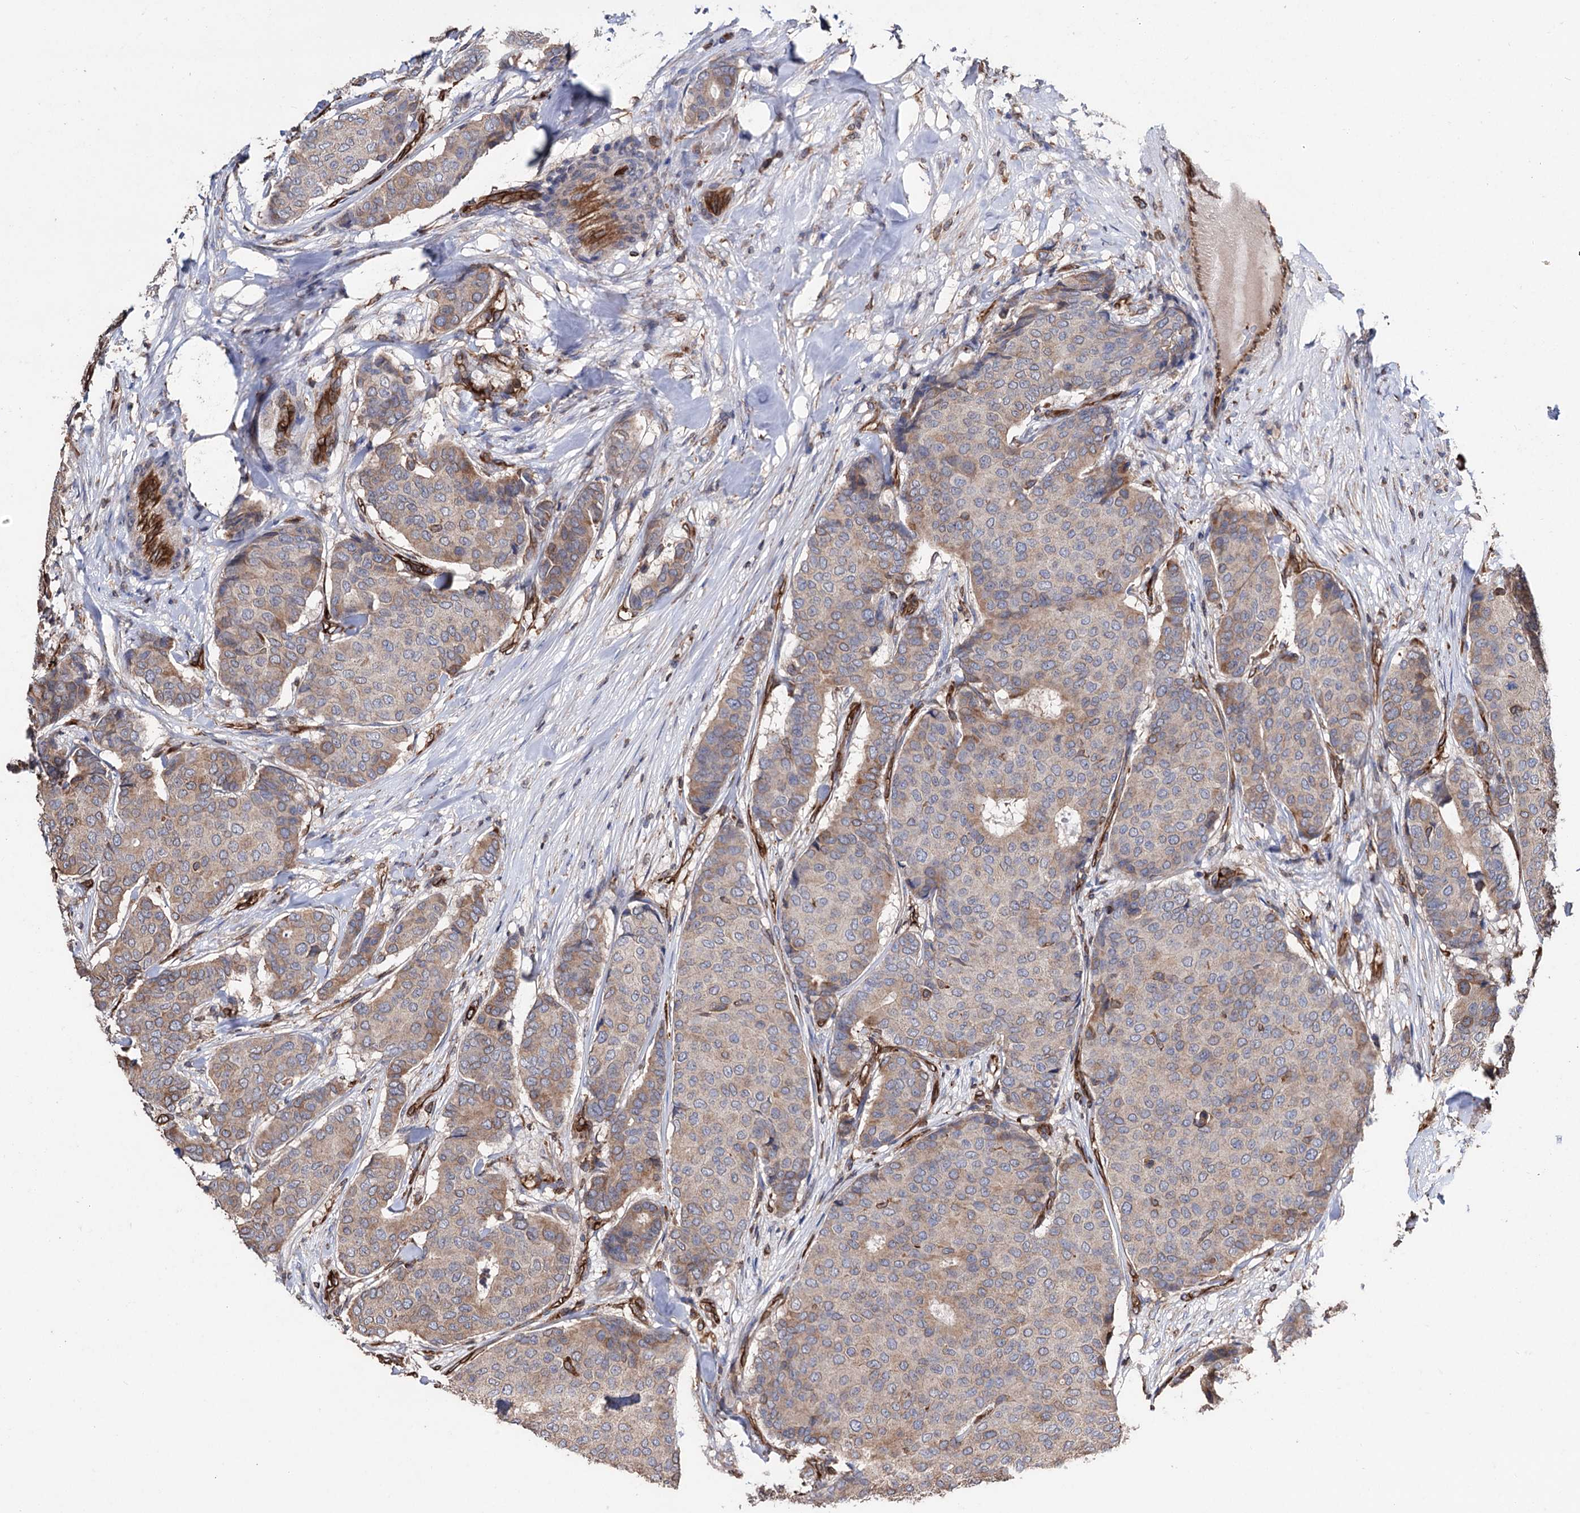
{"staining": {"intensity": "weak", "quantity": "<25%", "location": "cytoplasmic/membranous"}, "tissue": "breast cancer", "cell_type": "Tumor cells", "image_type": "cancer", "snomed": [{"axis": "morphology", "description": "Duct carcinoma"}, {"axis": "topography", "description": "Breast"}], "caption": "Immunohistochemical staining of breast cancer demonstrates no significant staining in tumor cells.", "gene": "STING1", "patient": {"sex": "female", "age": 75}}